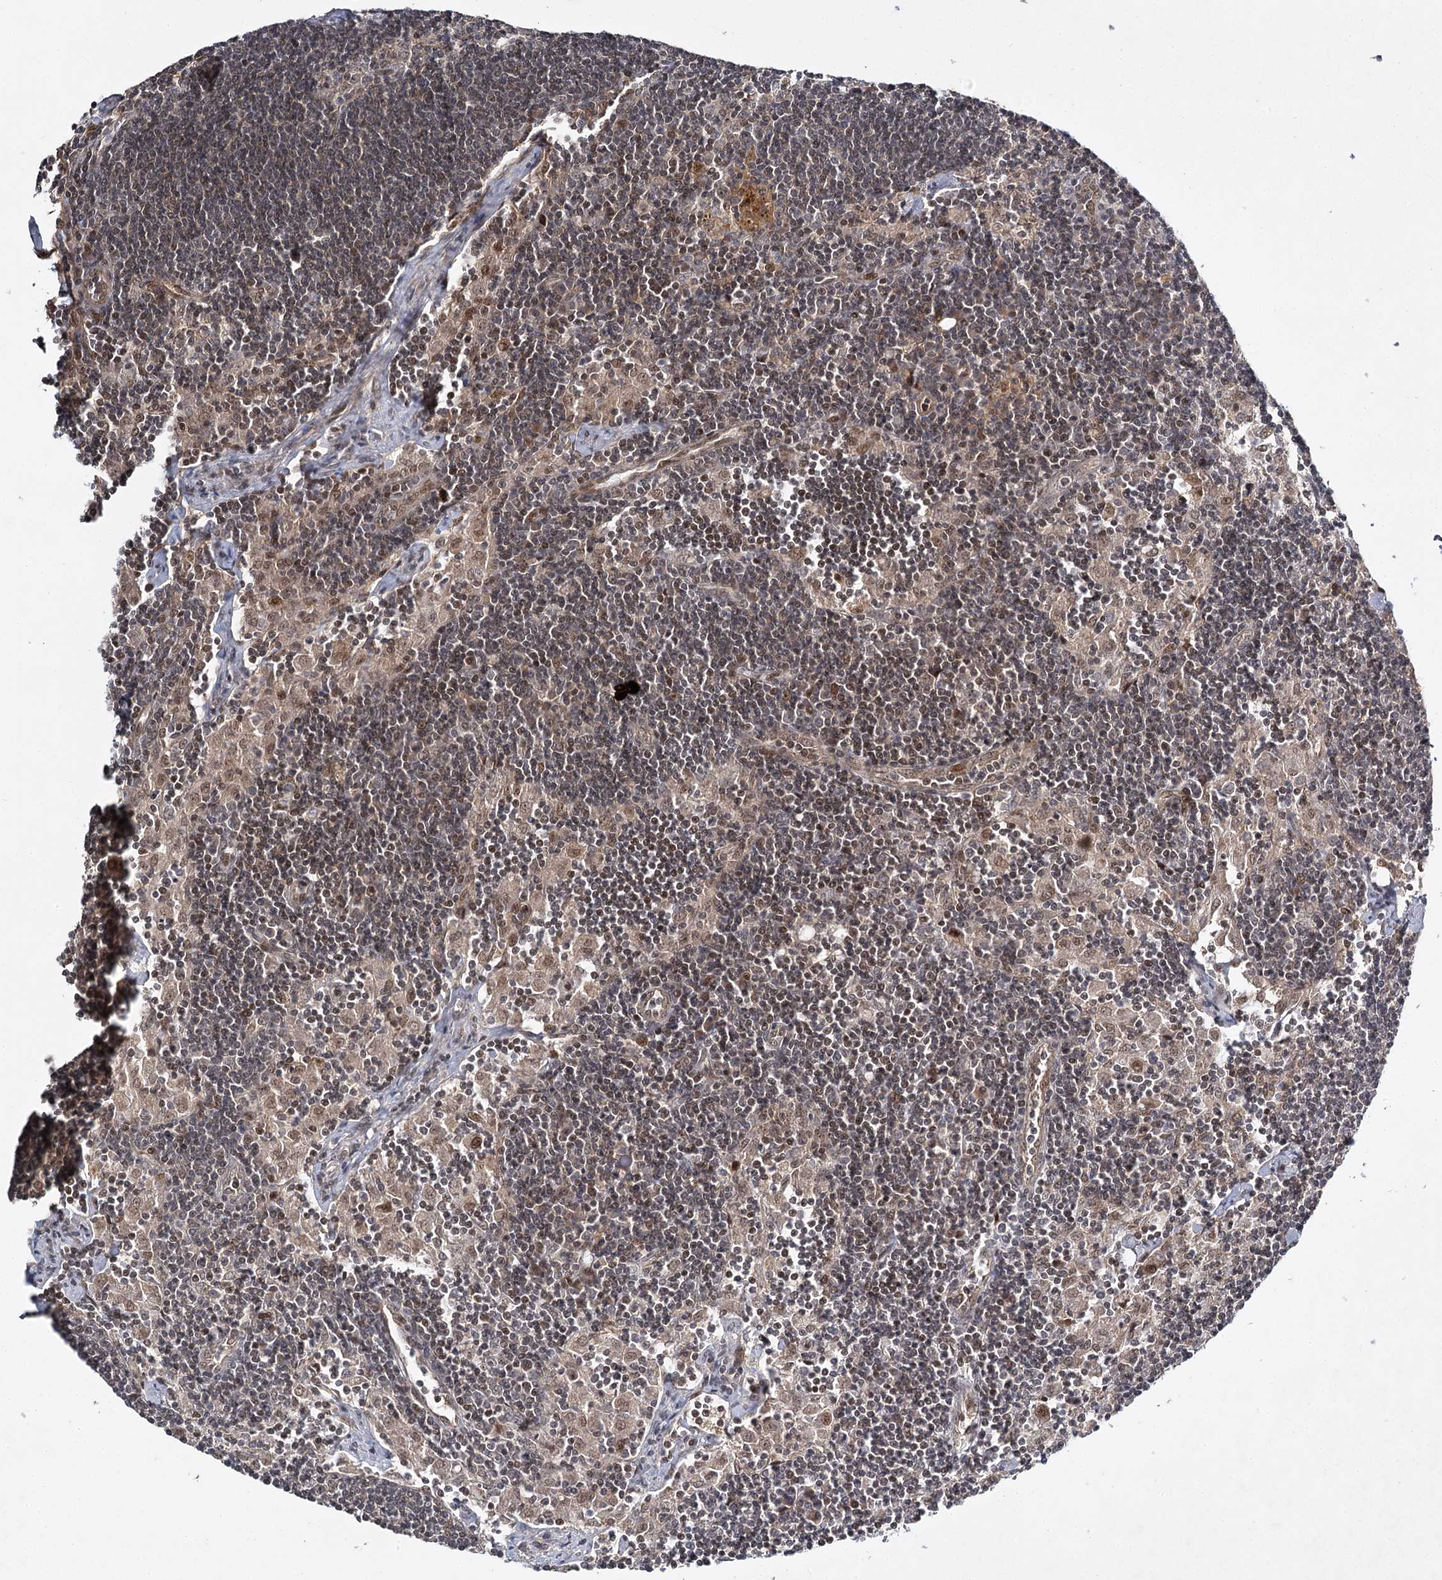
{"staining": {"intensity": "negative", "quantity": "none", "location": "none"}, "tissue": "lymph node", "cell_type": "Germinal center cells", "image_type": "normal", "snomed": [{"axis": "morphology", "description": "Normal tissue, NOS"}, {"axis": "topography", "description": "Lymph node"}], "caption": "The image demonstrates no significant staining in germinal center cells of lymph node. The staining is performed using DAB (3,3'-diaminobenzidine) brown chromogen with nuclei counter-stained in using hematoxylin.", "gene": "DCUN1D4", "patient": {"sex": "male", "age": 24}}